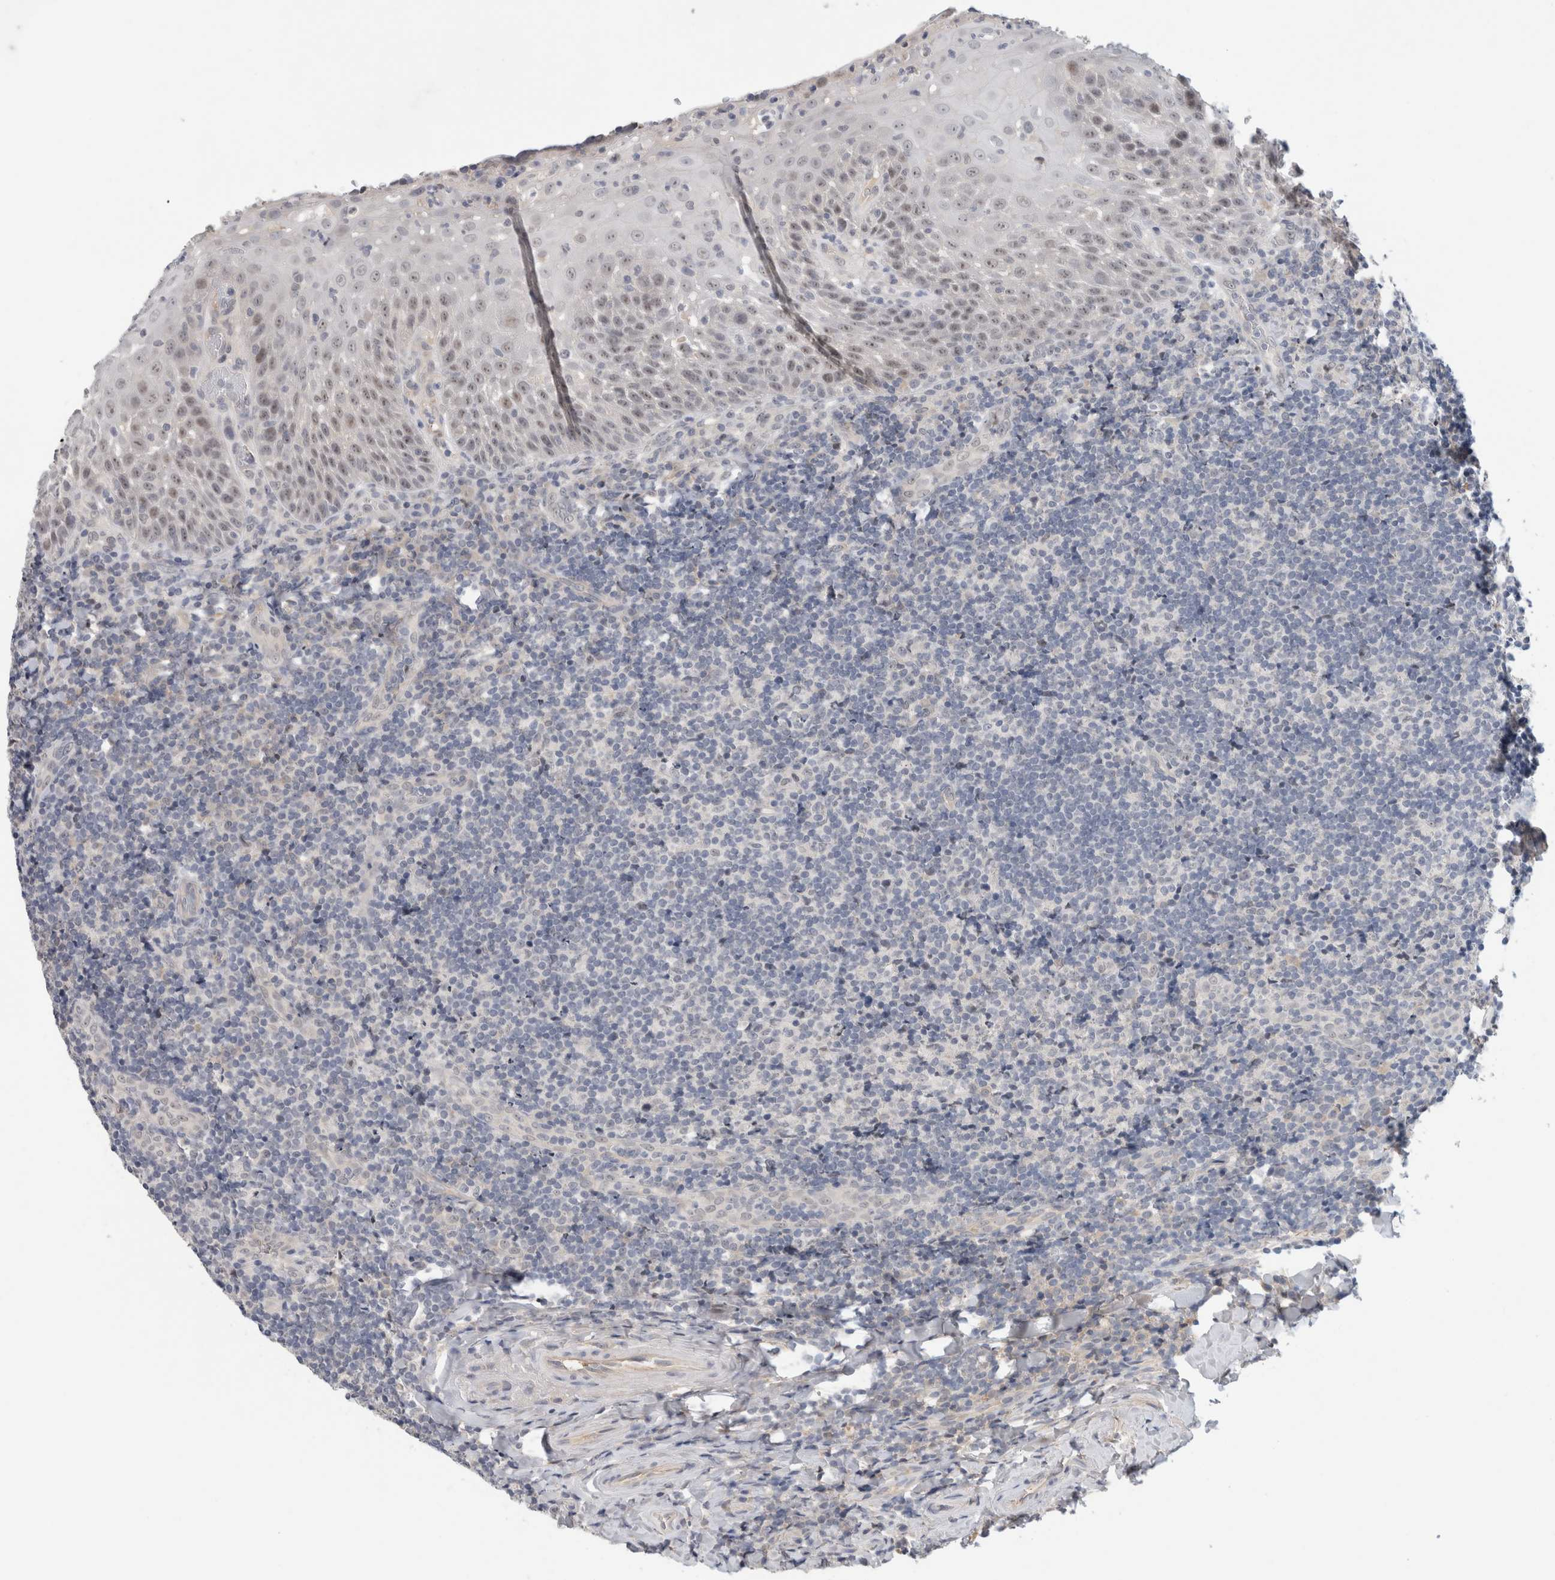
{"staining": {"intensity": "negative", "quantity": "none", "location": "none"}, "tissue": "tonsil", "cell_type": "Germinal center cells", "image_type": "normal", "snomed": [{"axis": "morphology", "description": "Normal tissue, NOS"}, {"axis": "topography", "description": "Tonsil"}], "caption": "Immunohistochemistry (IHC) of benign tonsil demonstrates no expression in germinal center cells.", "gene": "HCN3", "patient": {"sex": "male", "age": 37}}